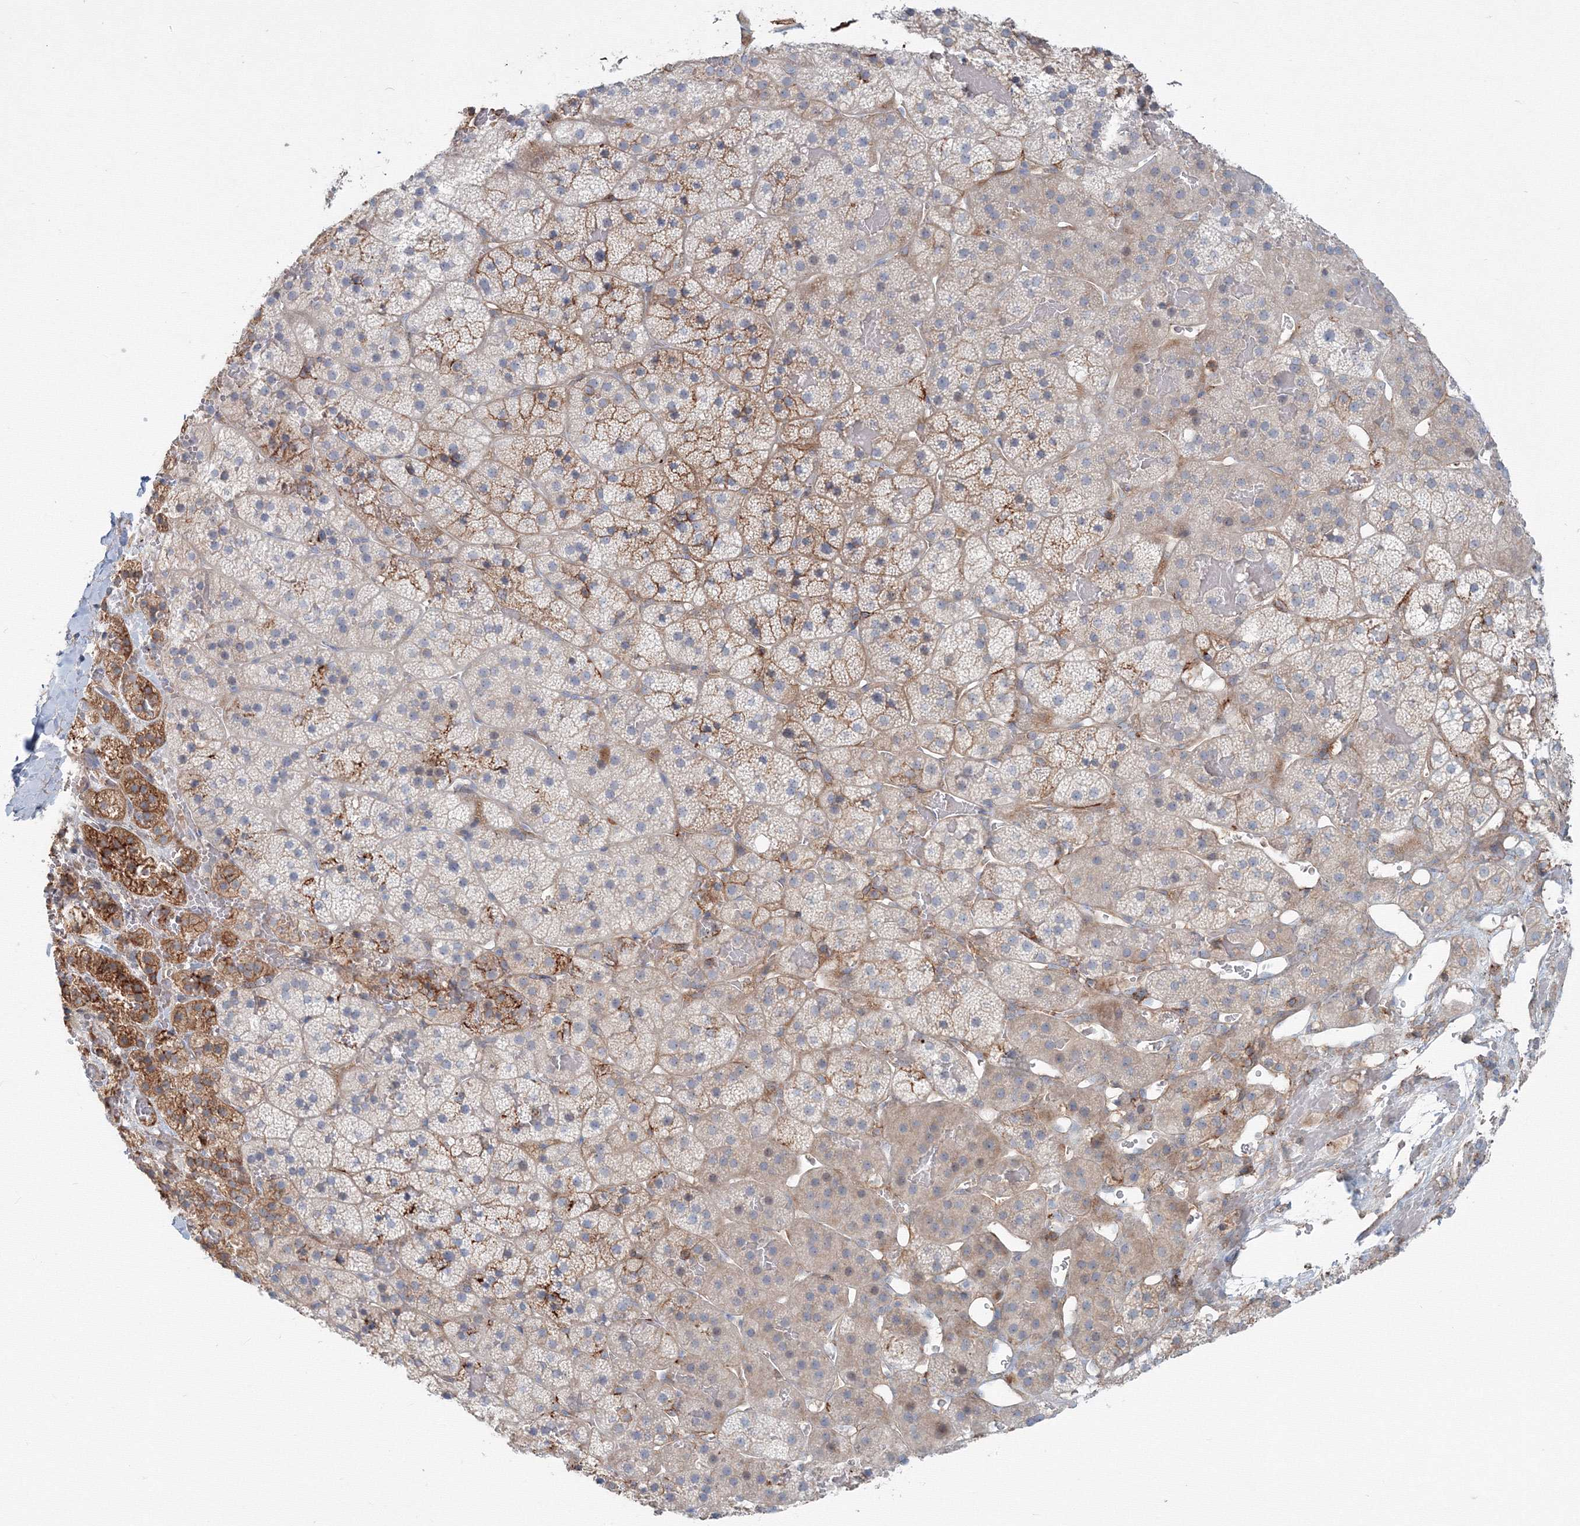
{"staining": {"intensity": "moderate", "quantity": "25%-75%", "location": "cytoplasmic/membranous"}, "tissue": "adrenal gland", "cell_type": "Glandular cells", "image_type": "normal", "snomed": [{"axis": "morphology", "description": "Normal tissue, NOS"}, {"axis": "topography", "description": "Adrenal gland"}], "caption": "The histopathology image displays immunohistochemical staining of unremarkable adrenal gland. There is moderate cytoplasmic/membranous staining is identified in about 25%-75% of glandular cells.", "gene": "SH3PXD2A", "patient": {"sex": "female", "age": 44}}